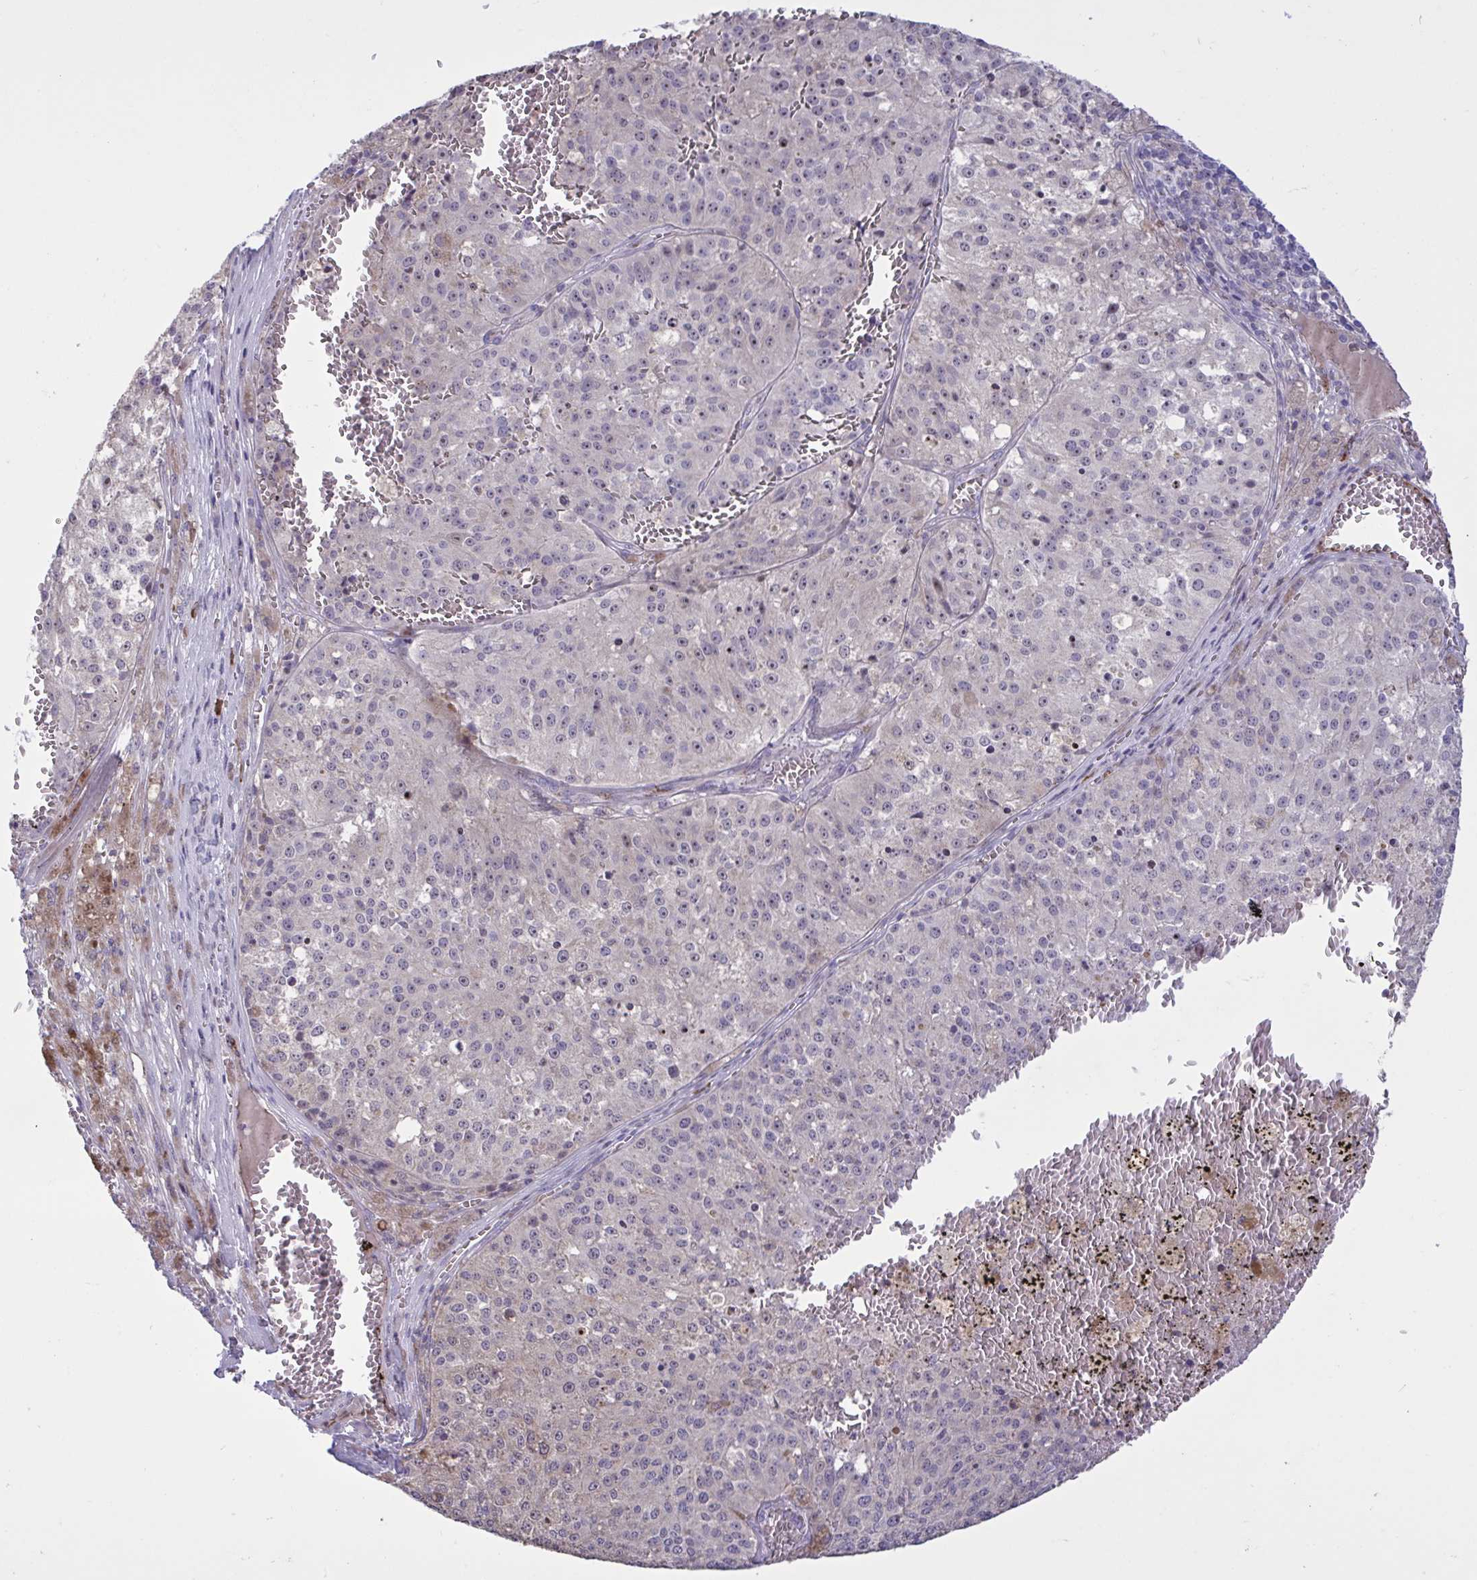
{"staining": {"intensity": "weak", "quantity": "25%-75%", "location": "nuclear"}, "tissue": "melanoma", "cell_type": "Tumor cells", "image_type": "cancer", "snomed": [{"axis": "morphology", "description": "Malignant melanoma, Metastatic site"}, {"axis": "topography", "description": "Lymph node"}], "caption": "Protein staining of melanoma tissue reveals weak nuclear expression in about 25%-75% of tumor cells.", "gene": "CD101", "patient": {"sex": "female", "age": 64}}